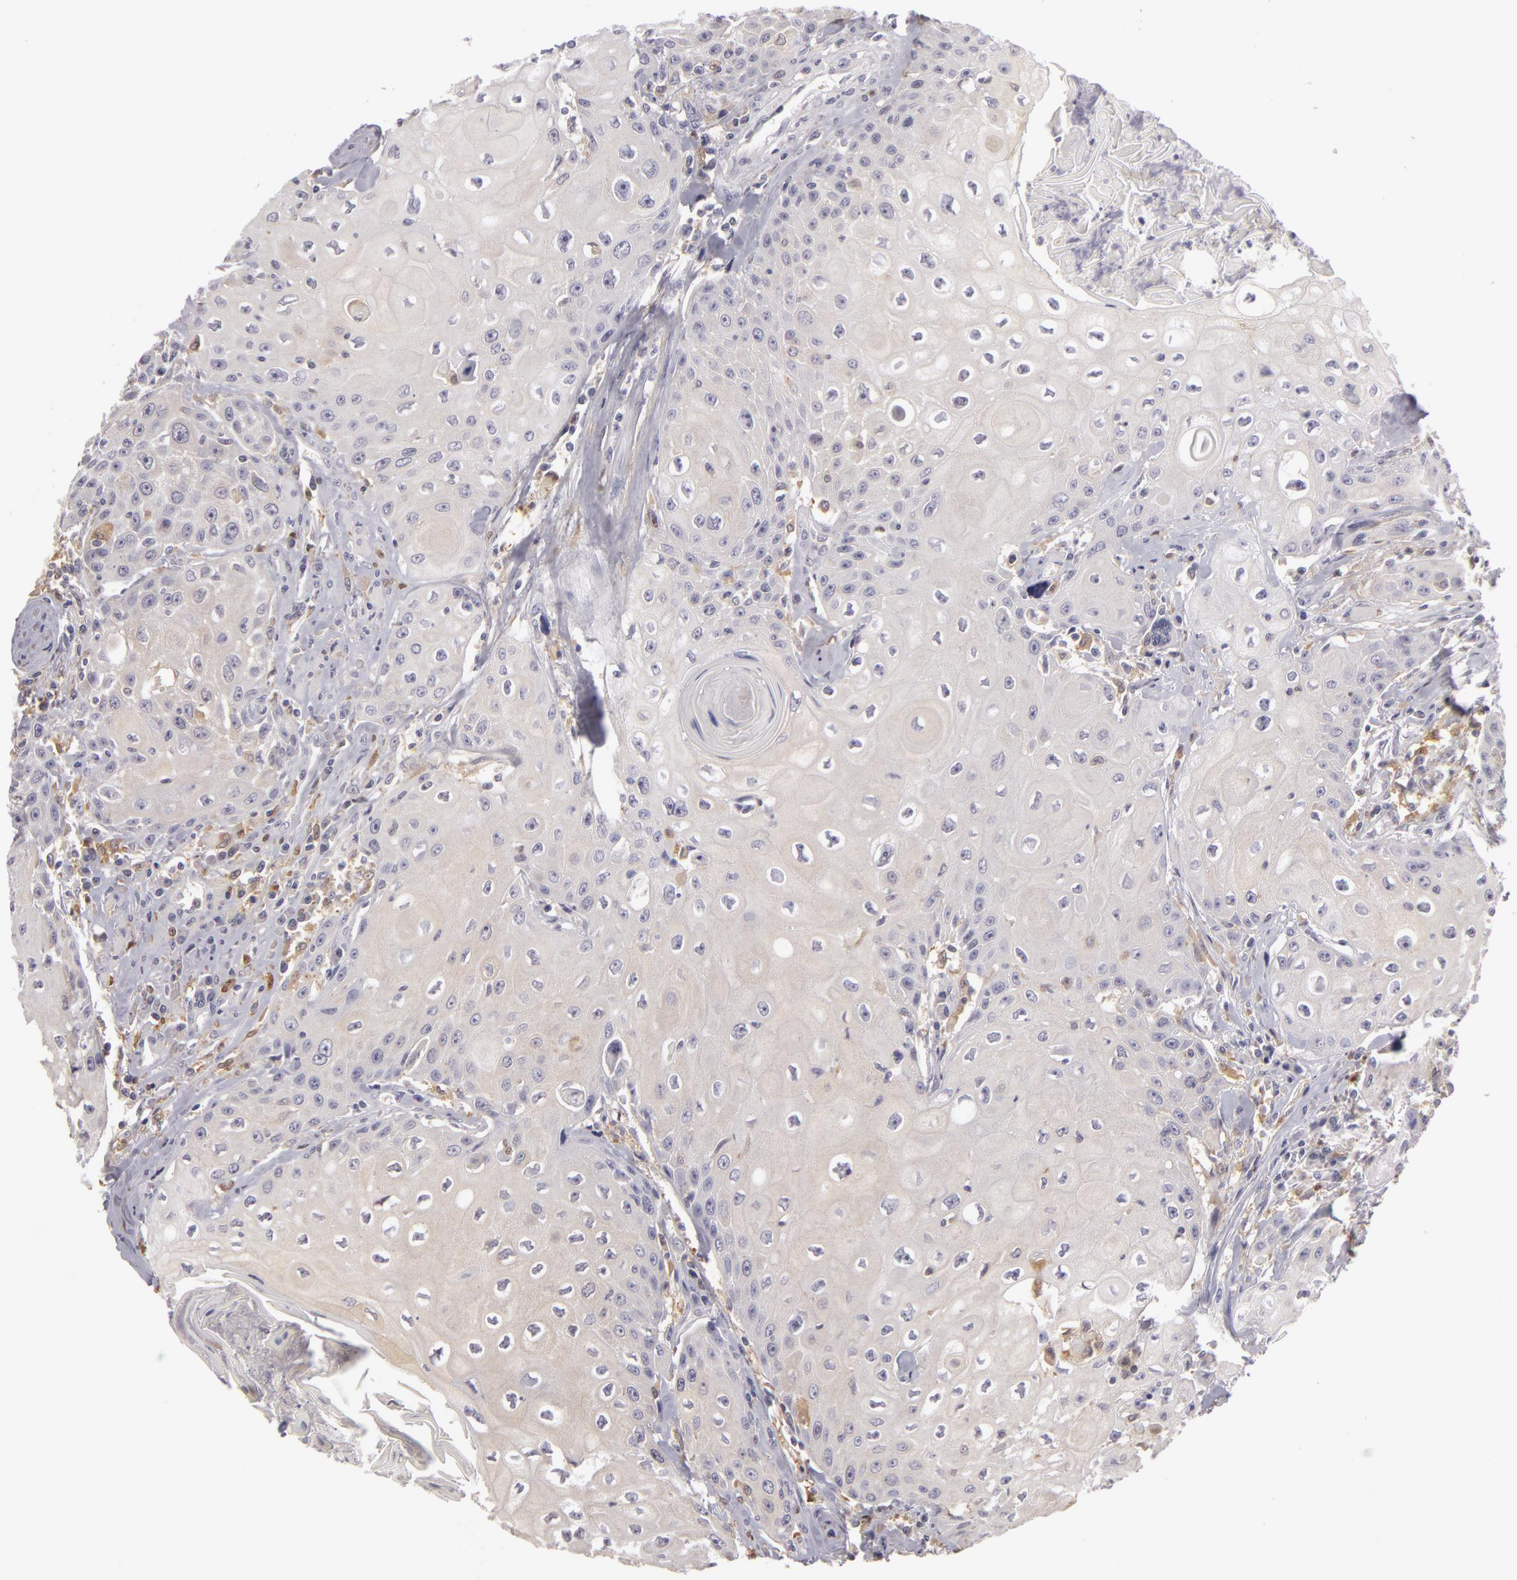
{"staining": {"intensity": "negative", "quantity": "none", "location": "none"}, "tissue": "head and neck cancer", "cell_type": "Tumor cells", "image_type": "cancer", "snomed": [{"axis": "morphology", "description": "Squamous cell carcinoma, NOS"}, {"axis": "topography", "description": "Oral tissue"}, {"axis": "topography", "description": "Head-Neck"}], "caption": "Protein analysis of squamous cell carcinoma (head and neck) reveals no significant positivity in tumor cells. (Stains: DAB (3,3'-diaminobenzidine) IHC with hematoxylin counter stain, Microscopy: brightfield microscopy at high magnification).", "gene": "GNPDA1", "patient": {"sex": "female", "age": 82}}